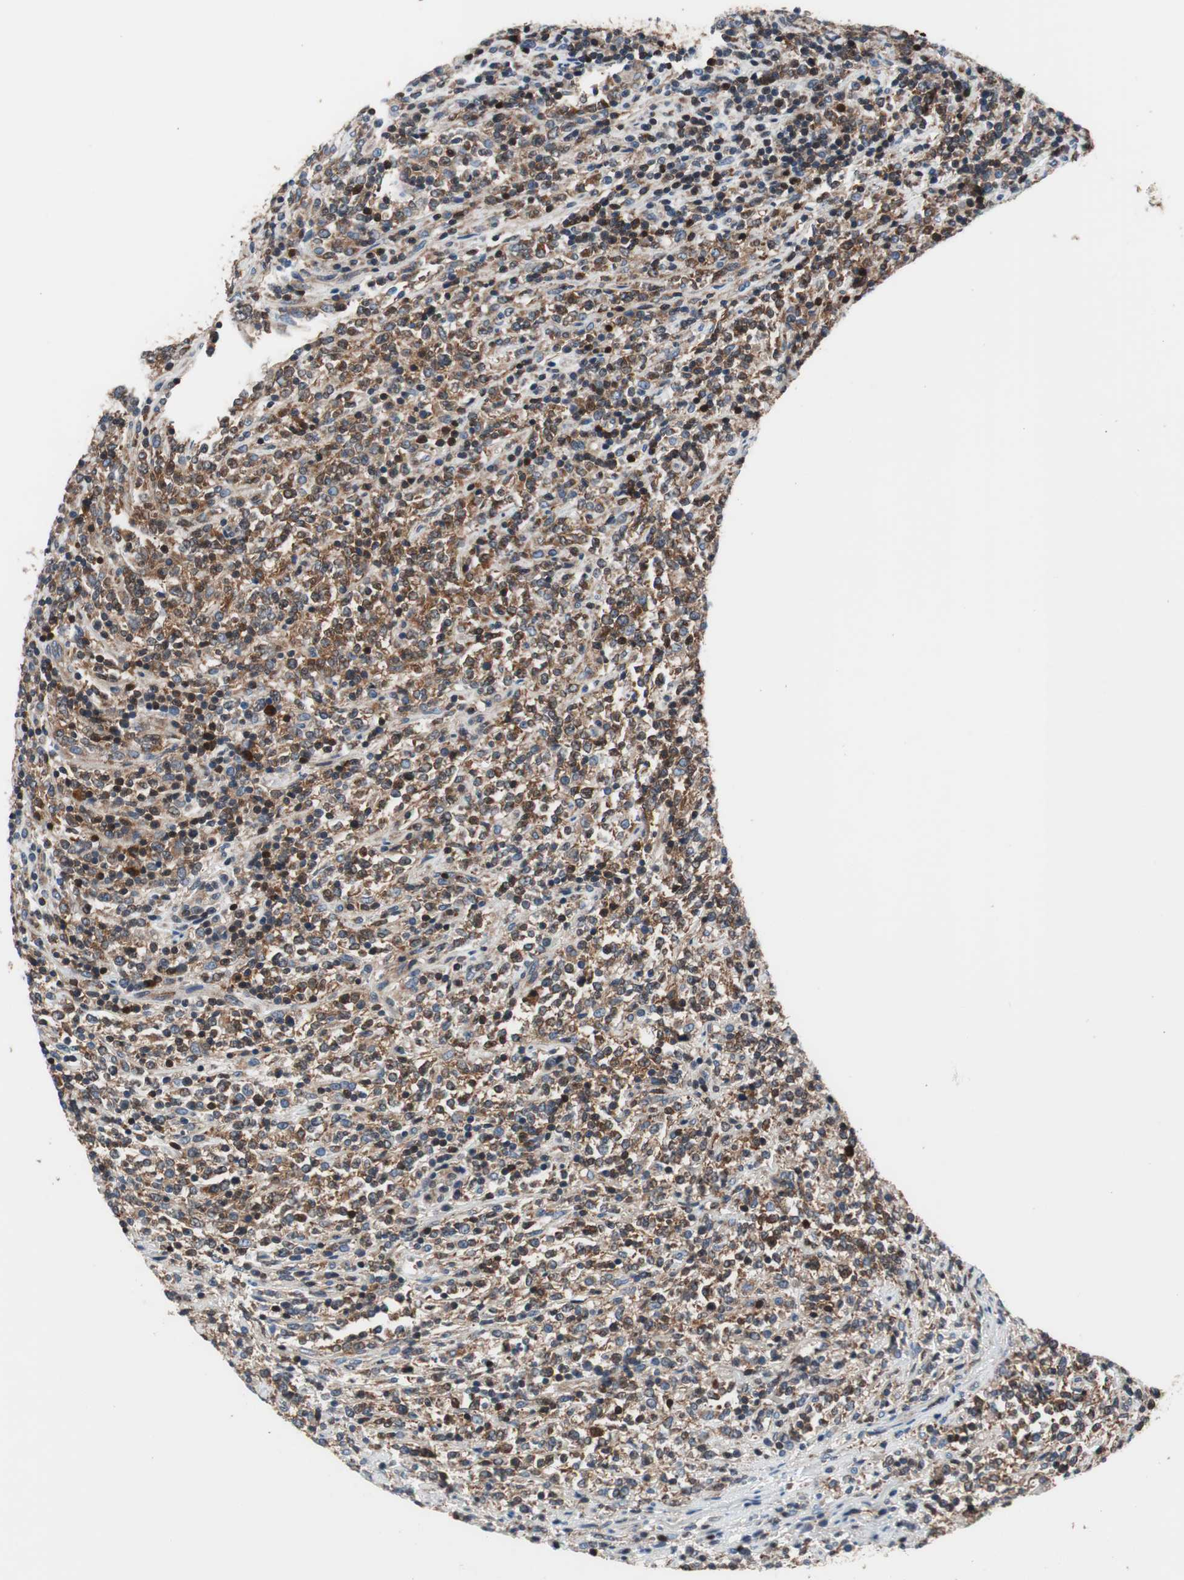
{"staining": {"intensity": "strong", "quantity": "<25%", "location": "cytoplasmic/membranous,nuclear"}, "tissue": "lymphoma", "cell_type": "Tumor cells", "image_type": "cancer", "snomed": [{"axis": "morphology", "description": "Malignant lymphoma, non-Hodgkin's type, High grade"}, {"axis": "topography", "description": "Soft tissue"}], "caption": "Approximately <25% of tumor cells in lymphoma reveal strong cytoplasmic/membranous and nuclear protein expression as visualized by brown immunohistochemical staining.", "gene": "PRDX2", "patient": {"sex": "male", "age": 18}}